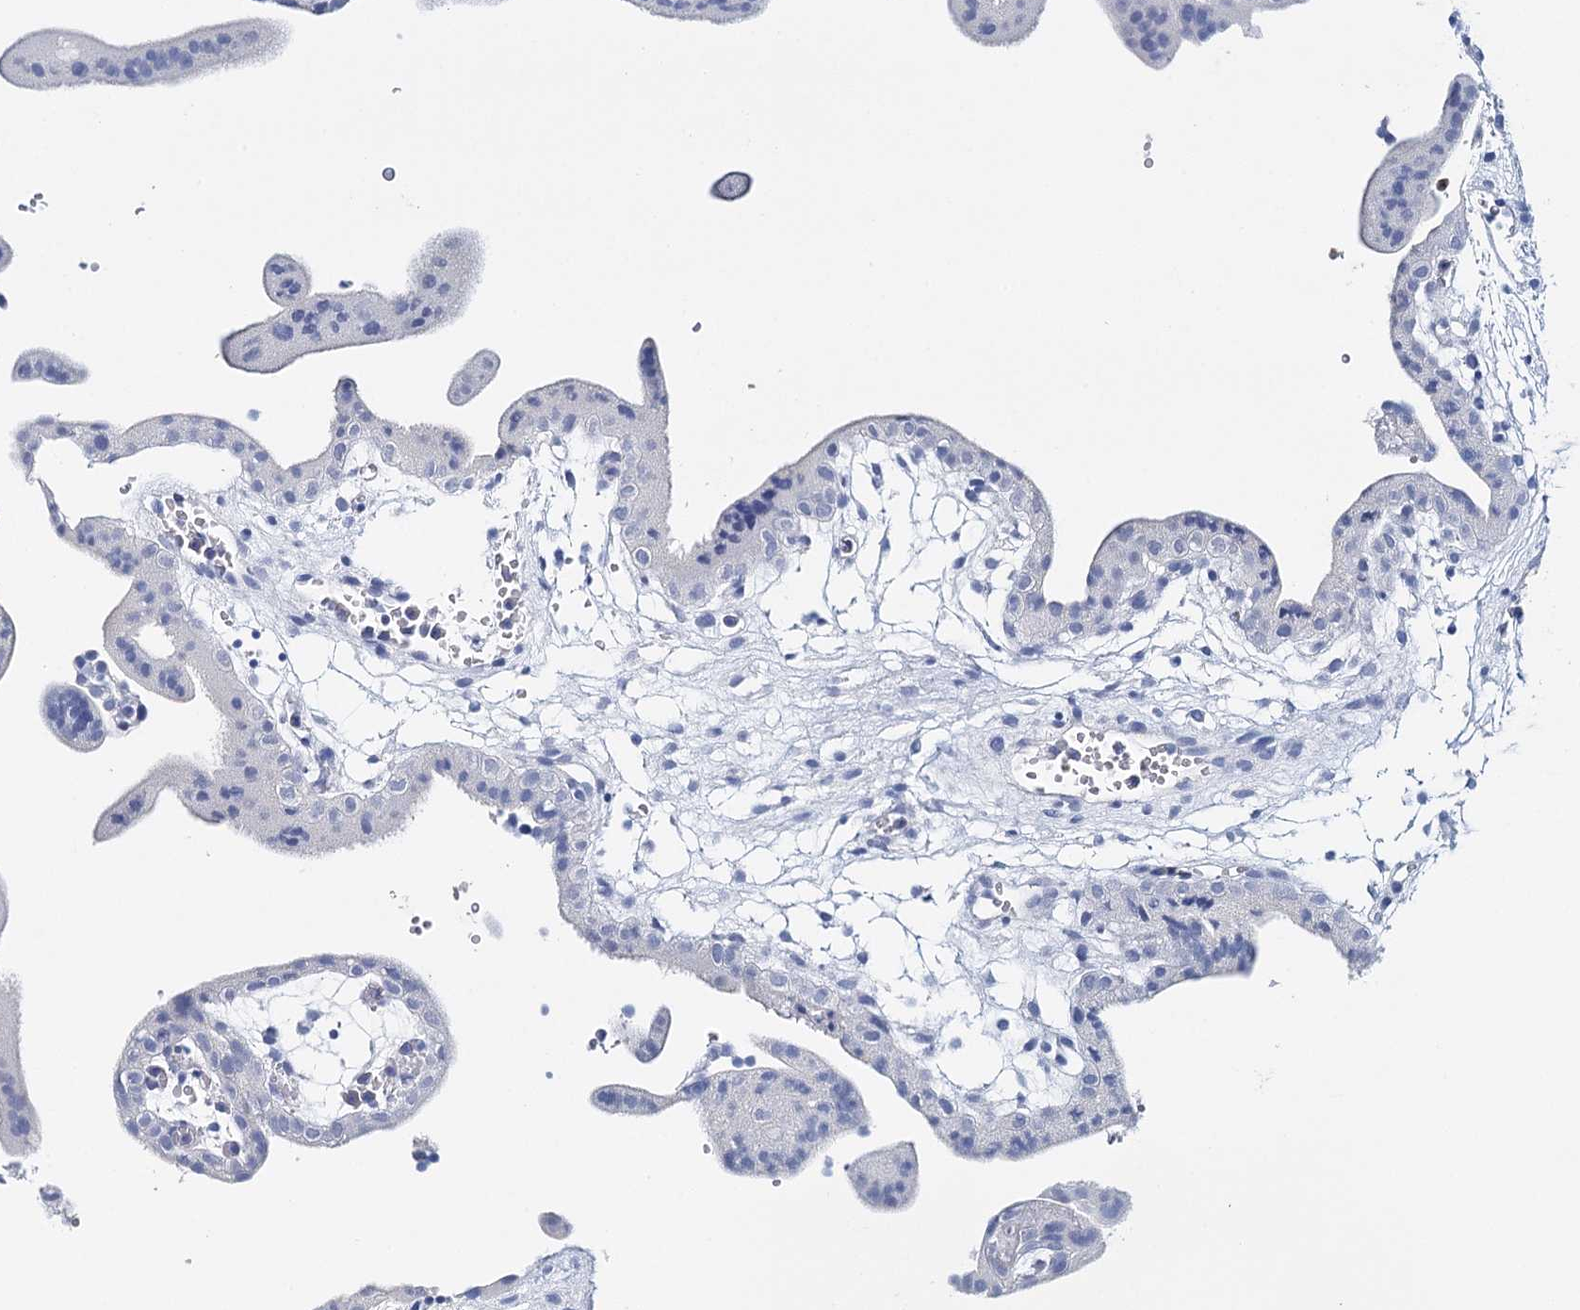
{"staining": {"intensity": "negative", "quantity": "none", "location": "none"}, "tissue": "placenta", "cell_type": "Decidual cells", "image_type": "normal", "snomed": [{"axis": "morphology", "description": "Normal tissue, NOS"}, {"axis": "topography", "description": "Placenta"}], "caption": "IHC micrograph of normal placenta stained for a protein (brown), which shows no positivity in decidual cells. (DAB IHC, high magnification).", "gene": "CEACAM8", "patient": {"sex": "female", "age": 18}}